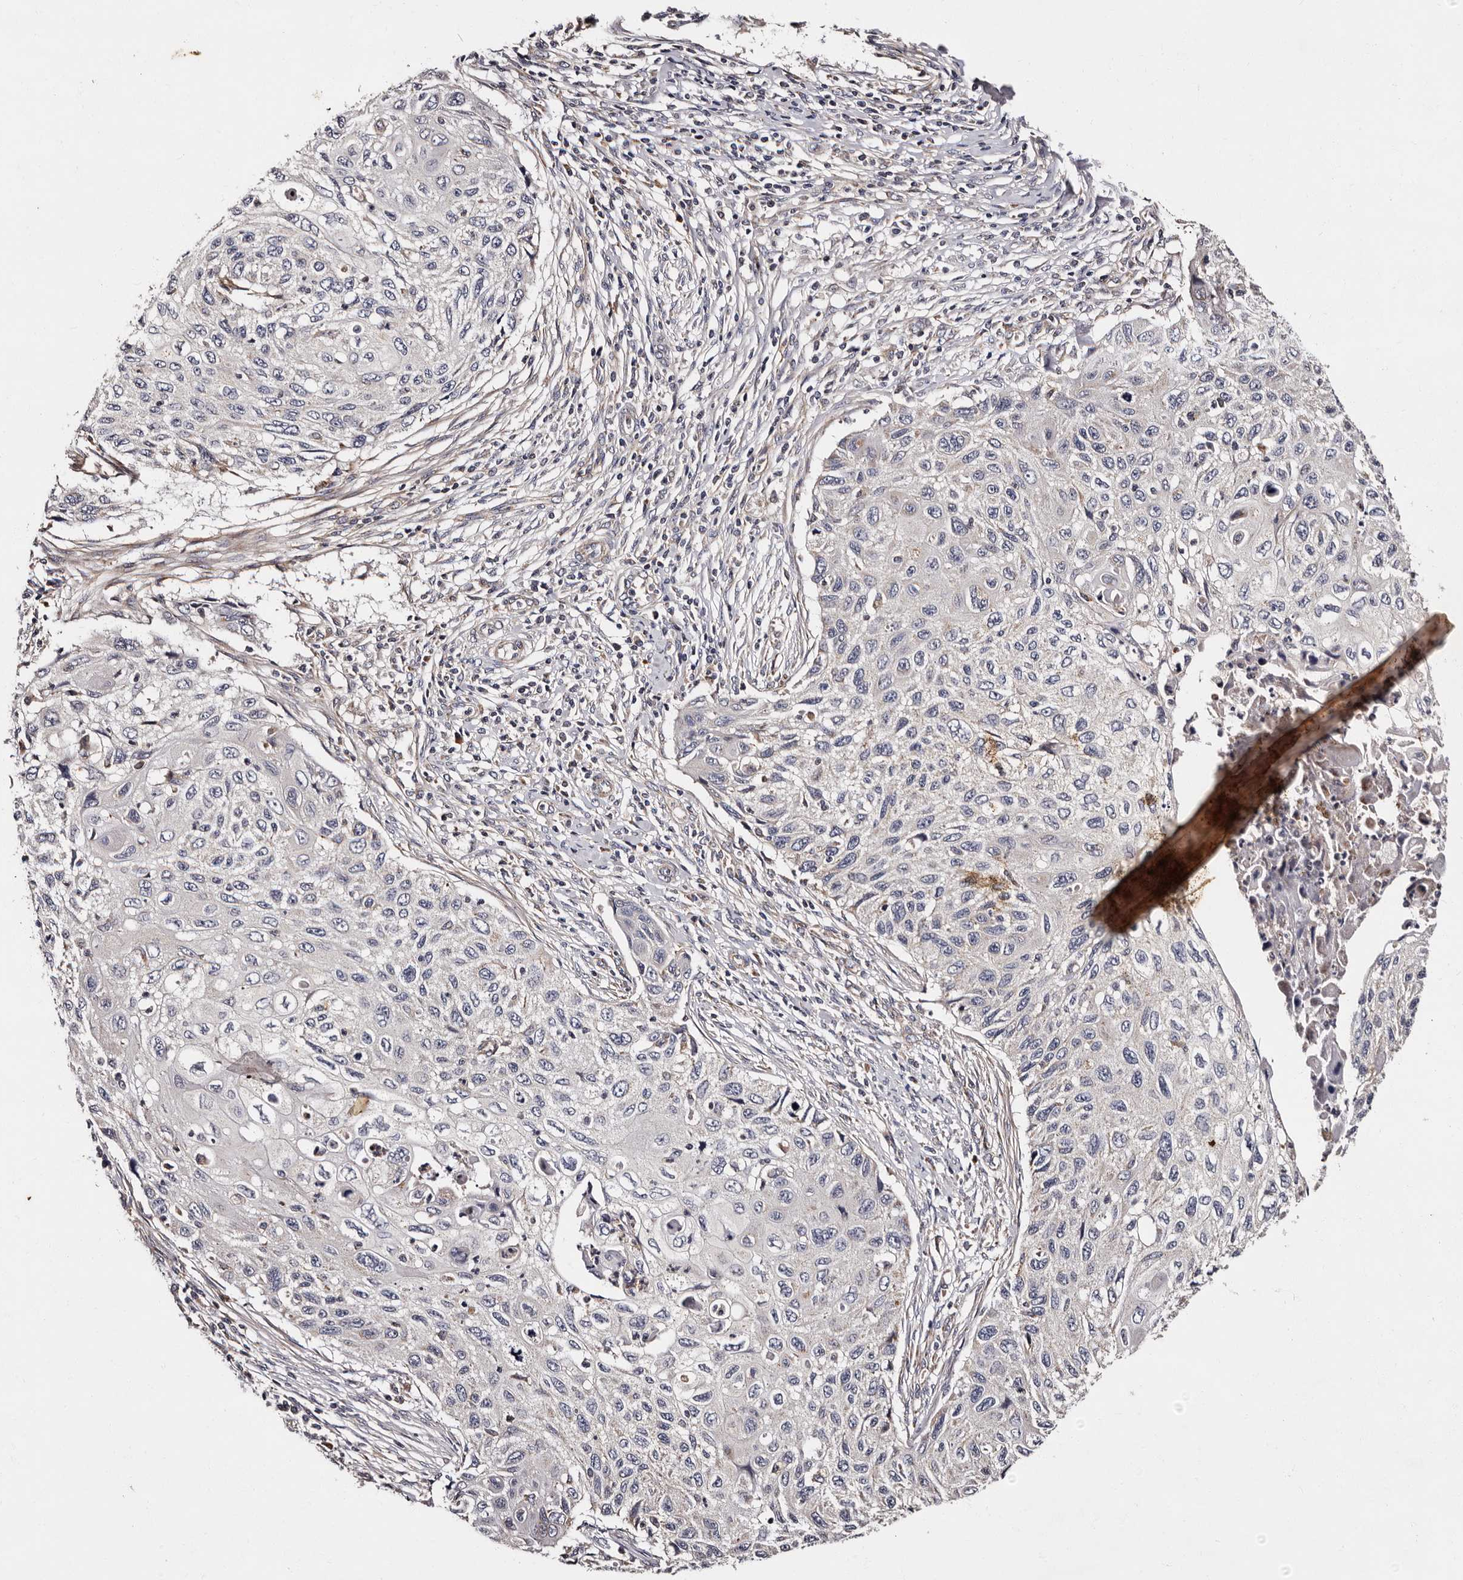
{"staining": {"intensity": "negative", "quantity": "none", "location": "none"}, "tissue": "cervical cancer", "cell_type": "Tumor cells", "image_type": "cancer", "snomed": [{"axis": "morphology", "description": "Squamous cell carcinoma, NOS"}, {"axis": "topography", "description": "Cervix"}], "caption": "IHC of squamous cell carcinoma (cervical) reveals no staining in tumor cells. Brightfield microscopy of immunohistochemistry stained with DAB (3,3'-diaminobenzidine) (brown) and hematoxylin (blue), captured at high magnification.", "gene": "ADCK5", "patient": {"sex": "female", "age": 70}}